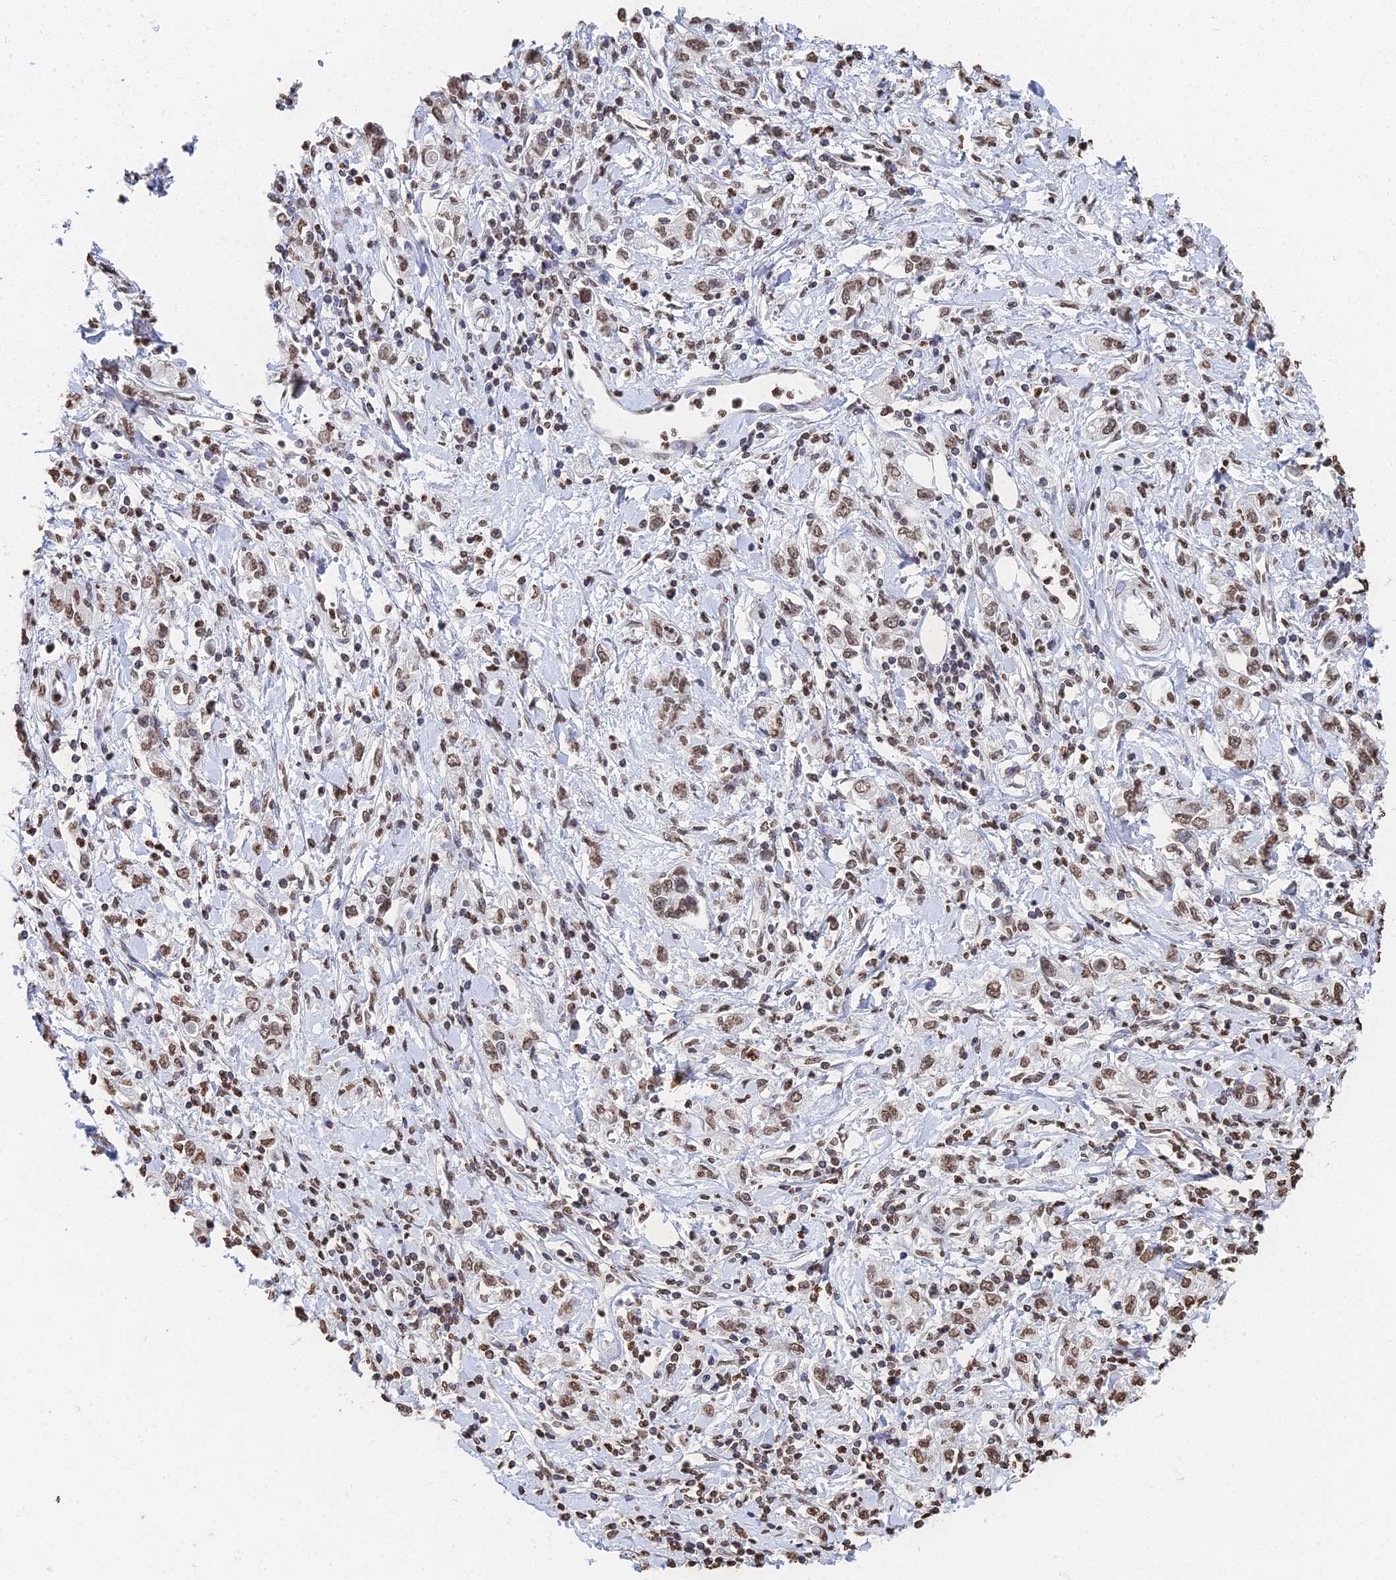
{"staining": {"intensity": "moderate", "quantity": ">75%", "location": "nuclear"}, "tissue": "stomach cancer", "cell_type": "Tumor cells", "image_type": "cancer", "snomed": [{"axis": "morphology", "description": "Adenocarcinoma, NOS"}, {"axis": "topography", "description": "Stomach"}], "caption": "A histopathology image of stomach cancer (adenocarcinoma) stained for a protein exhibits moderate nuclear brown staining in tumor cells.", "gene": "GBP3", "patient": {"sex": "female", "age": 76}}